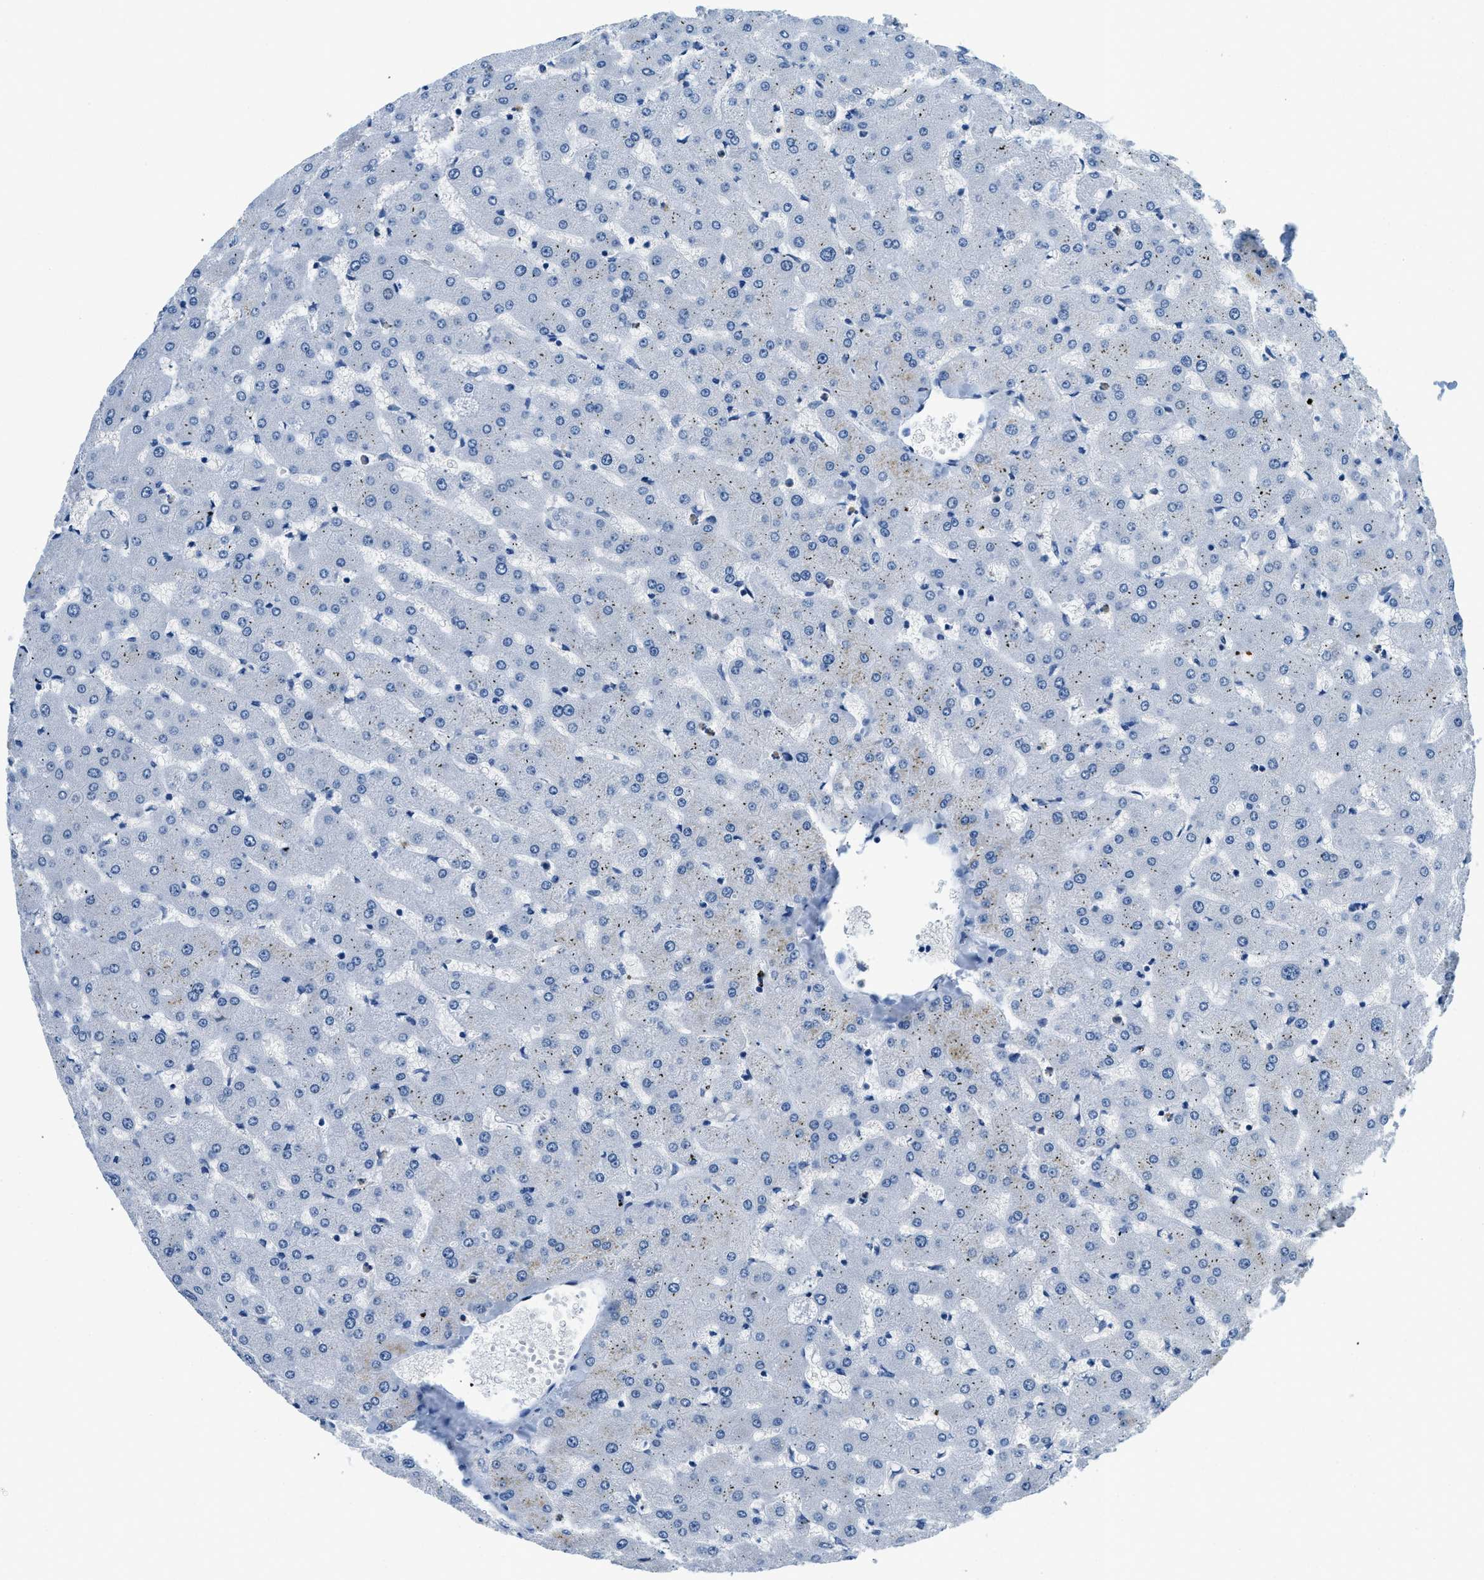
{"staining": {"intensity": "negative", "quantity": "none", "location": "none"}, "tissue": "liver", "cell_type": "Cholangiocytes", "image_type": "normal", "snomed": [{"axis": "morphology", "description": "Normal tissue, NOS"}, {"axis": "topography", "description": "Liver"}], "caption": "Immunohistochemistry (IHC) micrograph of normal human liver stained for a protein (brown), which shows no staining in cholangiocytes. (DAB (3,3'-diaminobenzidine) IHC visualized using brightfield microscopy, high magnification).", "gene": "CAPG", "patient": {"sex": "female", "age": 63}}